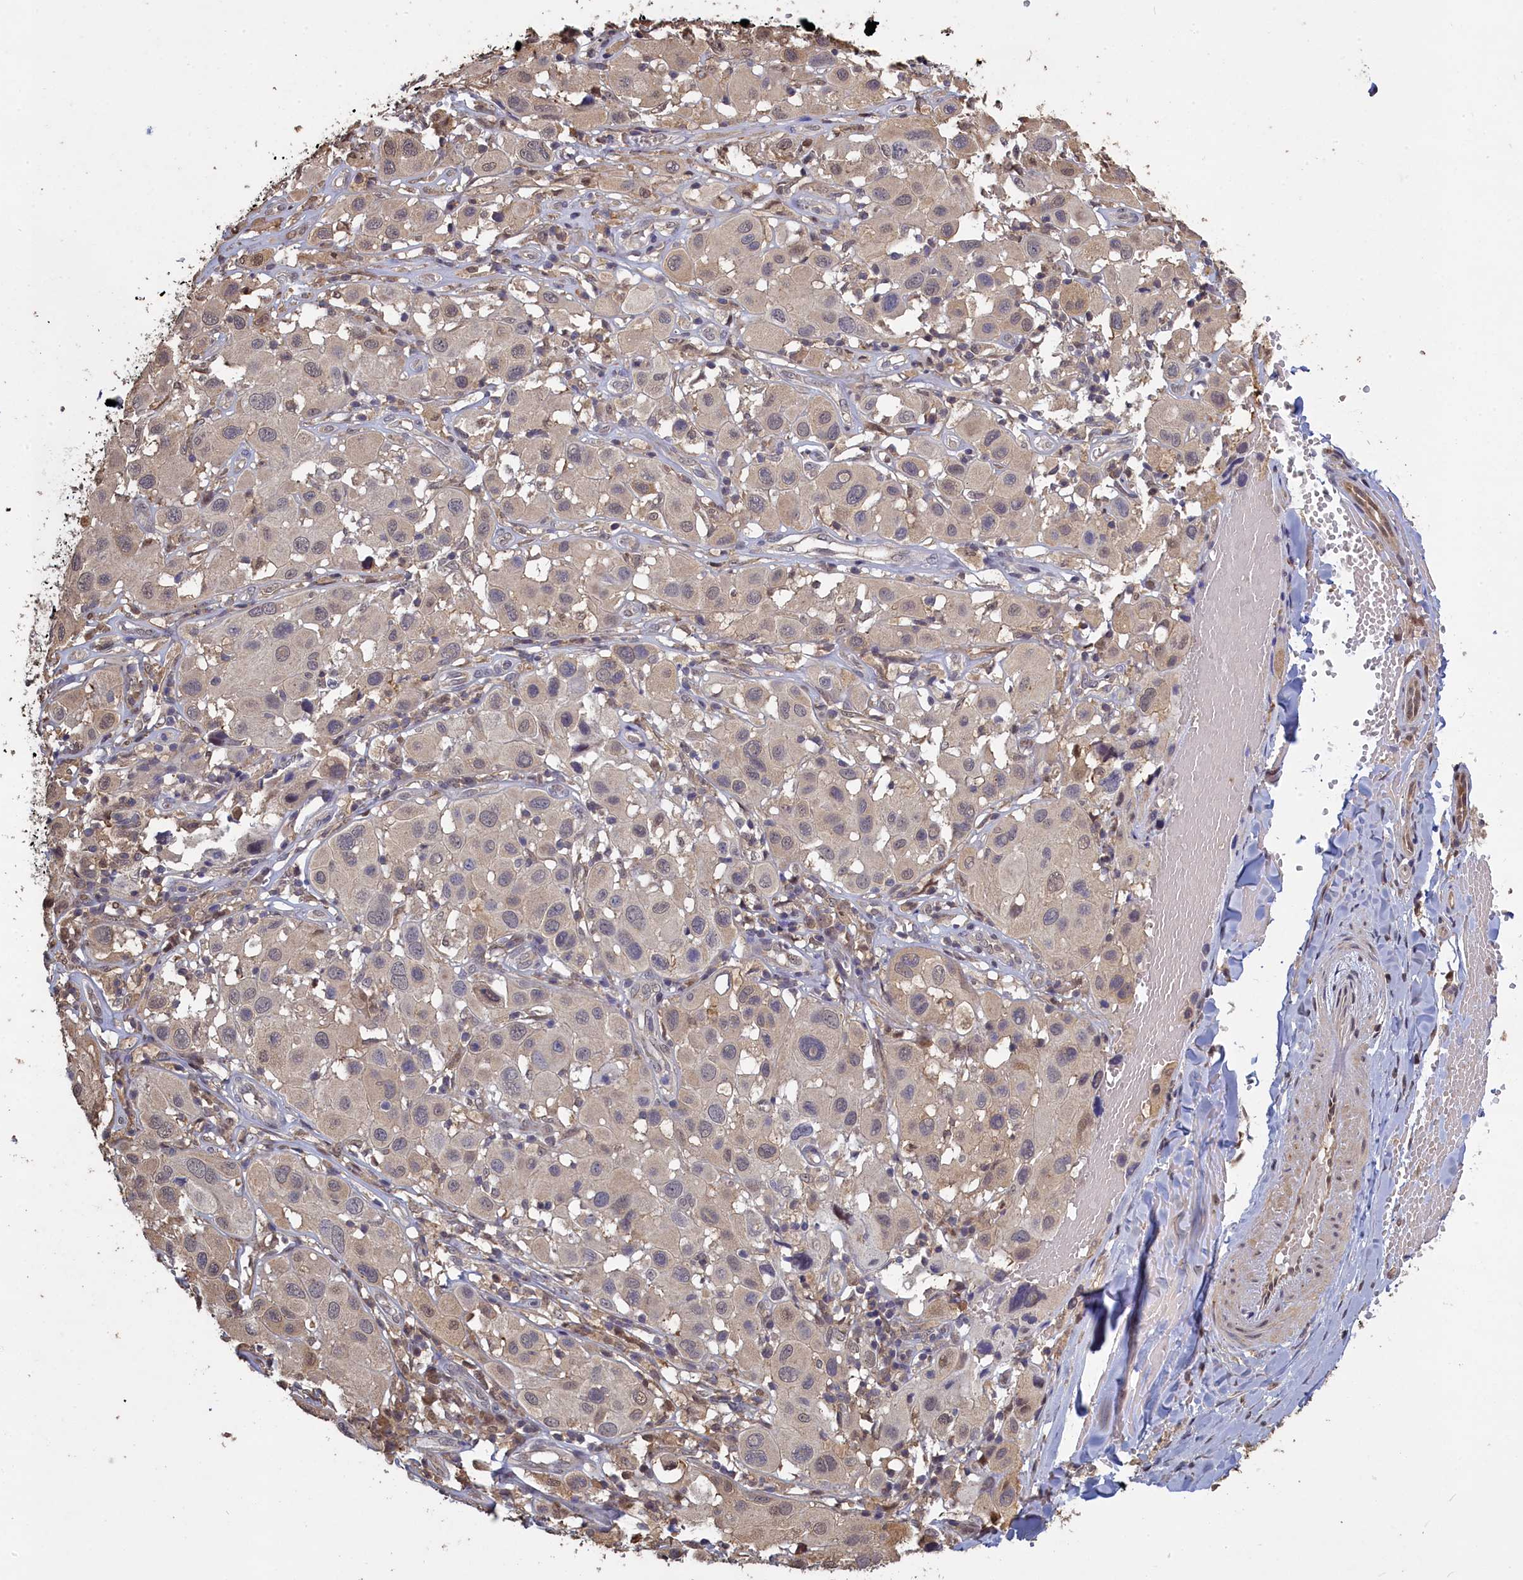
{"staining": {"intensity": "weak", "quantity": "25%-75%", "location": "nuclear"}, "tissue": "melanoma", "cell_type": "Tumor cells", "image_type": "cancer", "snomed": [{"axis": "morphology", "description": "Malignant melanoma, Metastatic site"}, {"axis": "topography", "description": "Skin"}], "caption": "Malignant melanoma (metastatic site) stained with a protein marker exhibits weak staining in tumor cells.", "gene": "UCHL3", "patient": {"sex": "male", "age": 41}}